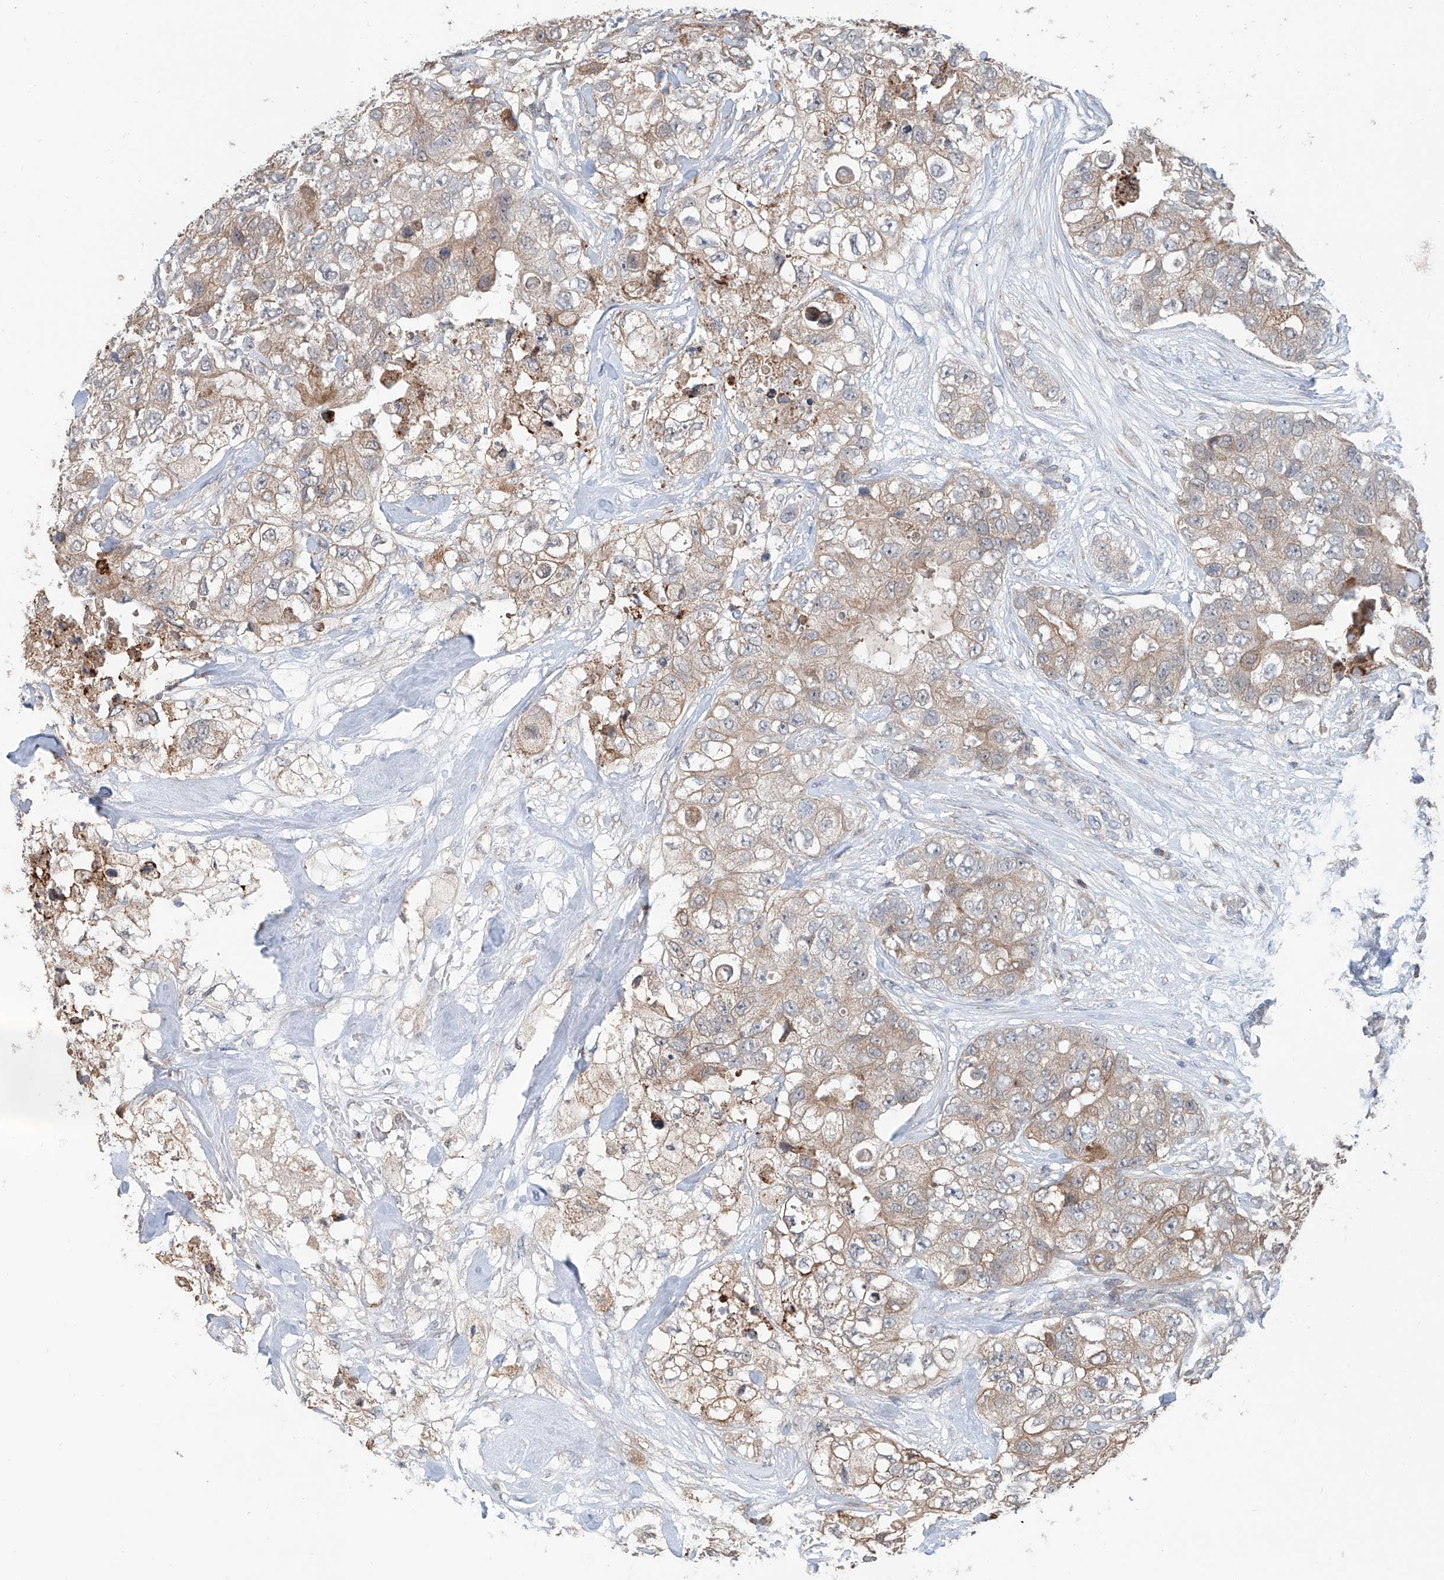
{"staining": {"intensity": "weak", "quantity": ">75%", "location": "cytoplasmic/membranous"}, "tissue": "breast cancer", "cell_type": "Tumor cells", "image_type": "cancer", "snomed": [{"axis": "morphology", "description": "Duct carcinoma"}, {"axis": "topography", "description": "Breast"}], "caption": "This photomicrograph demonstrates immunohistochemistry staining of breast cancer (infiltrating ductal carcinoma), with low weak cytoplasmic/membranous positivity in about >75% of tumor cells.", "gene": "KCNK10", "patient": {"sex": "female", "age": 62}}